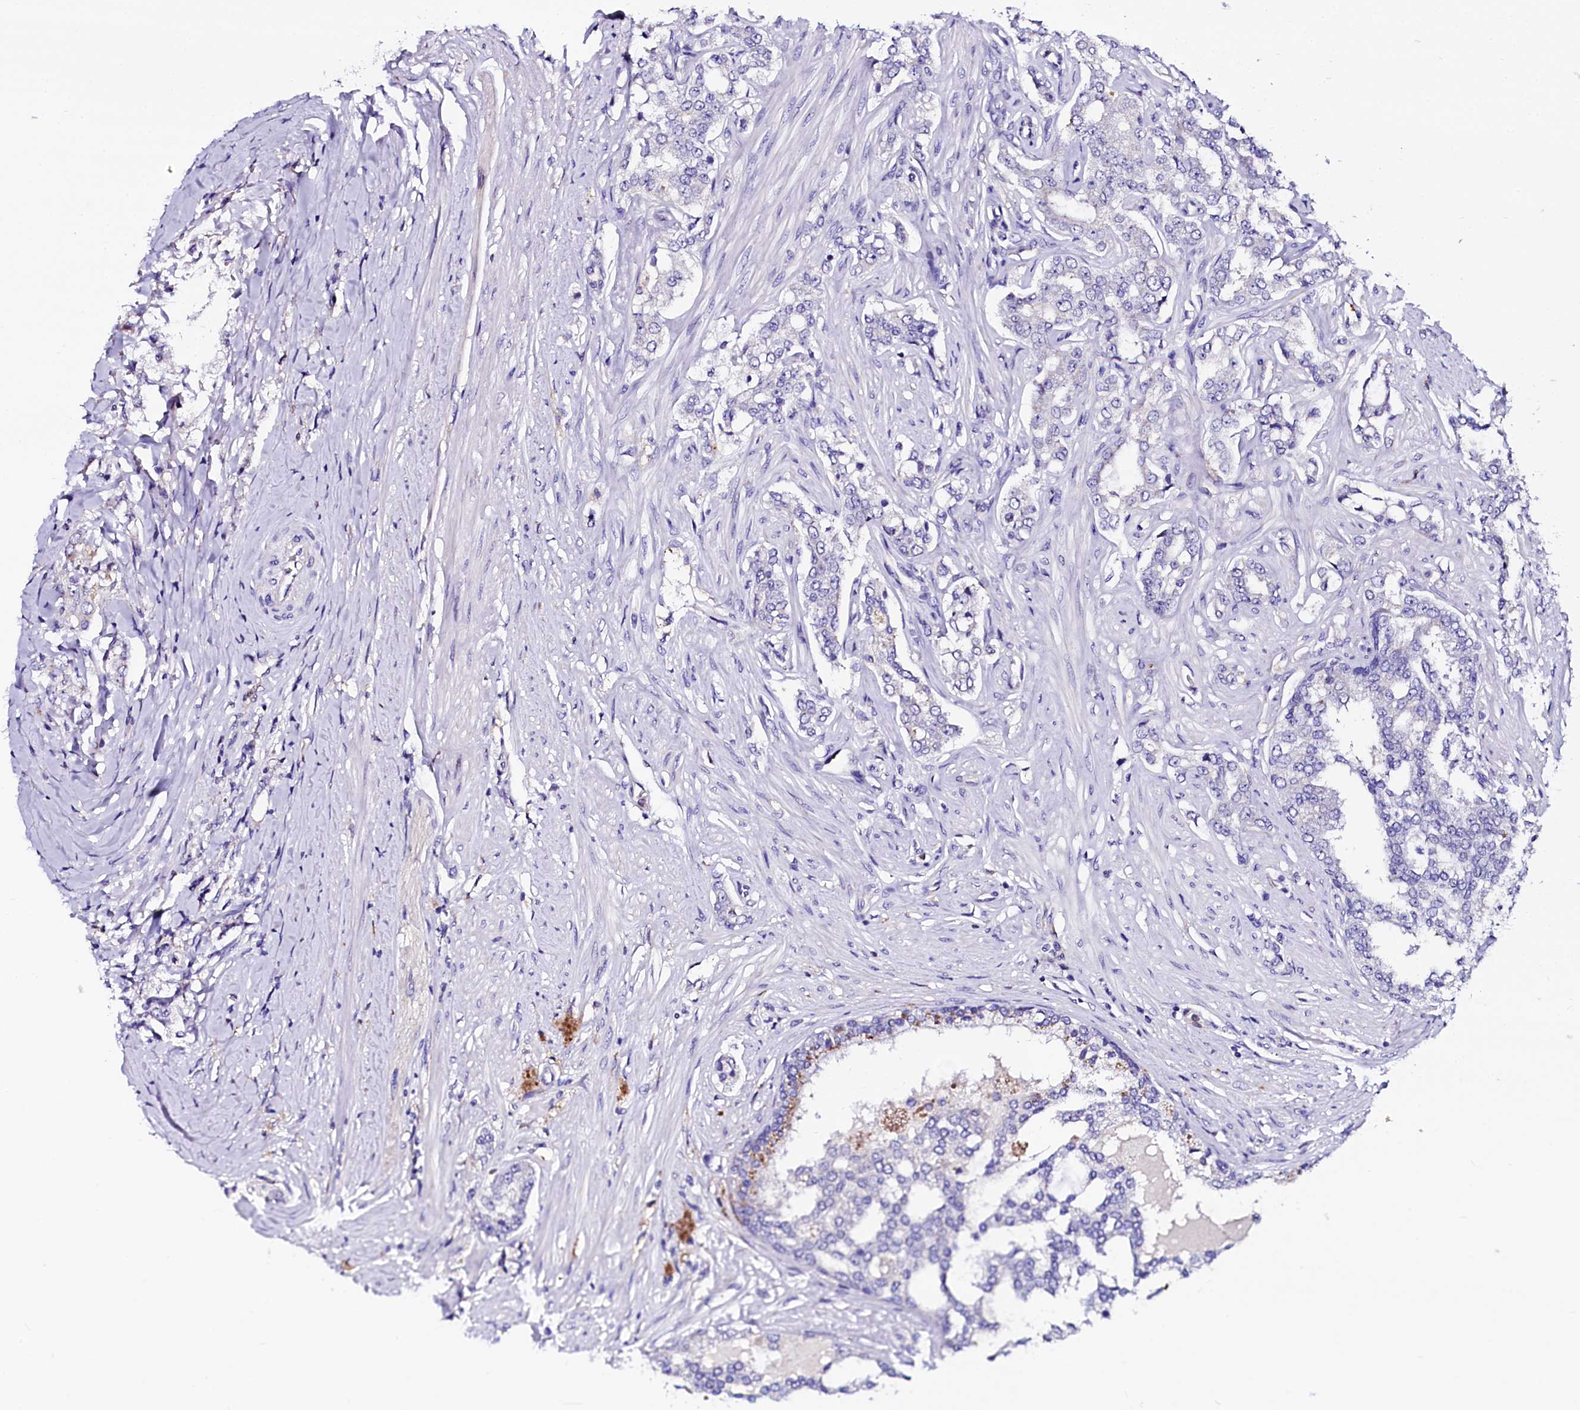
{"staining": {"intensity": "negative", "quantity": "none", "location": "none"}, "tissue": "prostate cancer", "cell_type": "Tumor cells", "image_type": "cancer", "snomed": [{"axis": "morphology", "description": "Adenocarcinoma, High grade"}, {"axis": "topography", "description": "Prostate"}], "caption": "Immunohistochemistry (IHC) micrograph of human adenocarcinoma (high-grade) (prostate) stained for a protein (brown), which displays no staining in tumor cells. (IHC, brightfield microscopy, high magnification).", "gene": "OTOL1", "patient": {"sex": "male", "age": 64}}